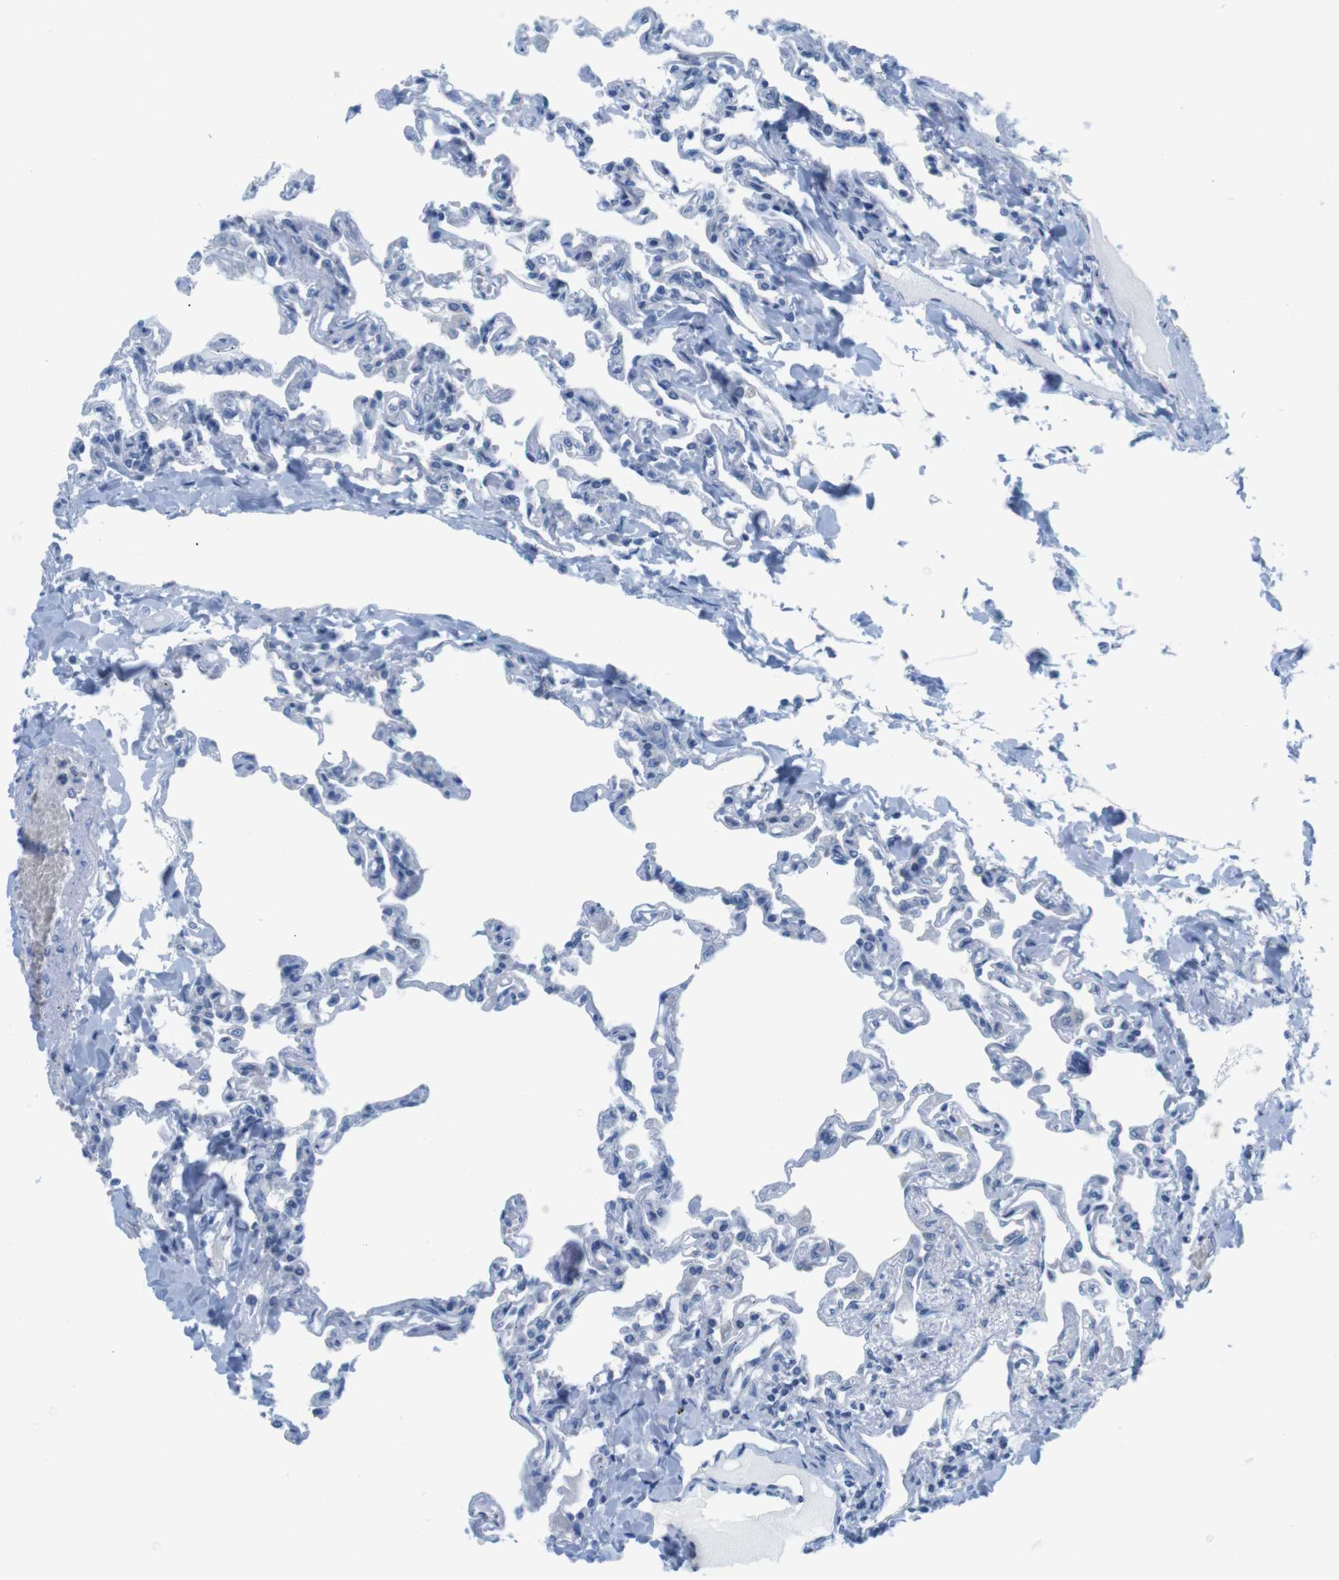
{"staining": {"intensity": "negative", "quantity": "none", "location": "none"}, "tissue": "lung", "cell_type": "Alveolar cells", "image_type": "normal", "snomed": [{"axis": "morphology", "description": "Normal tissue, NOS"}, {"axis": "topography", "description": "Lung"}], "caption": "This is a histopathology image of IHC staining of normal lung, which shows no expression in alveolar cells. The staining is performed using DAB (3,3'-diaminobenzidine) brown chromogen with nuclei counter-stained in using hematoxylin.", "gene": "GOLGA2", "patient": {"sex": "male", "age": 21}}